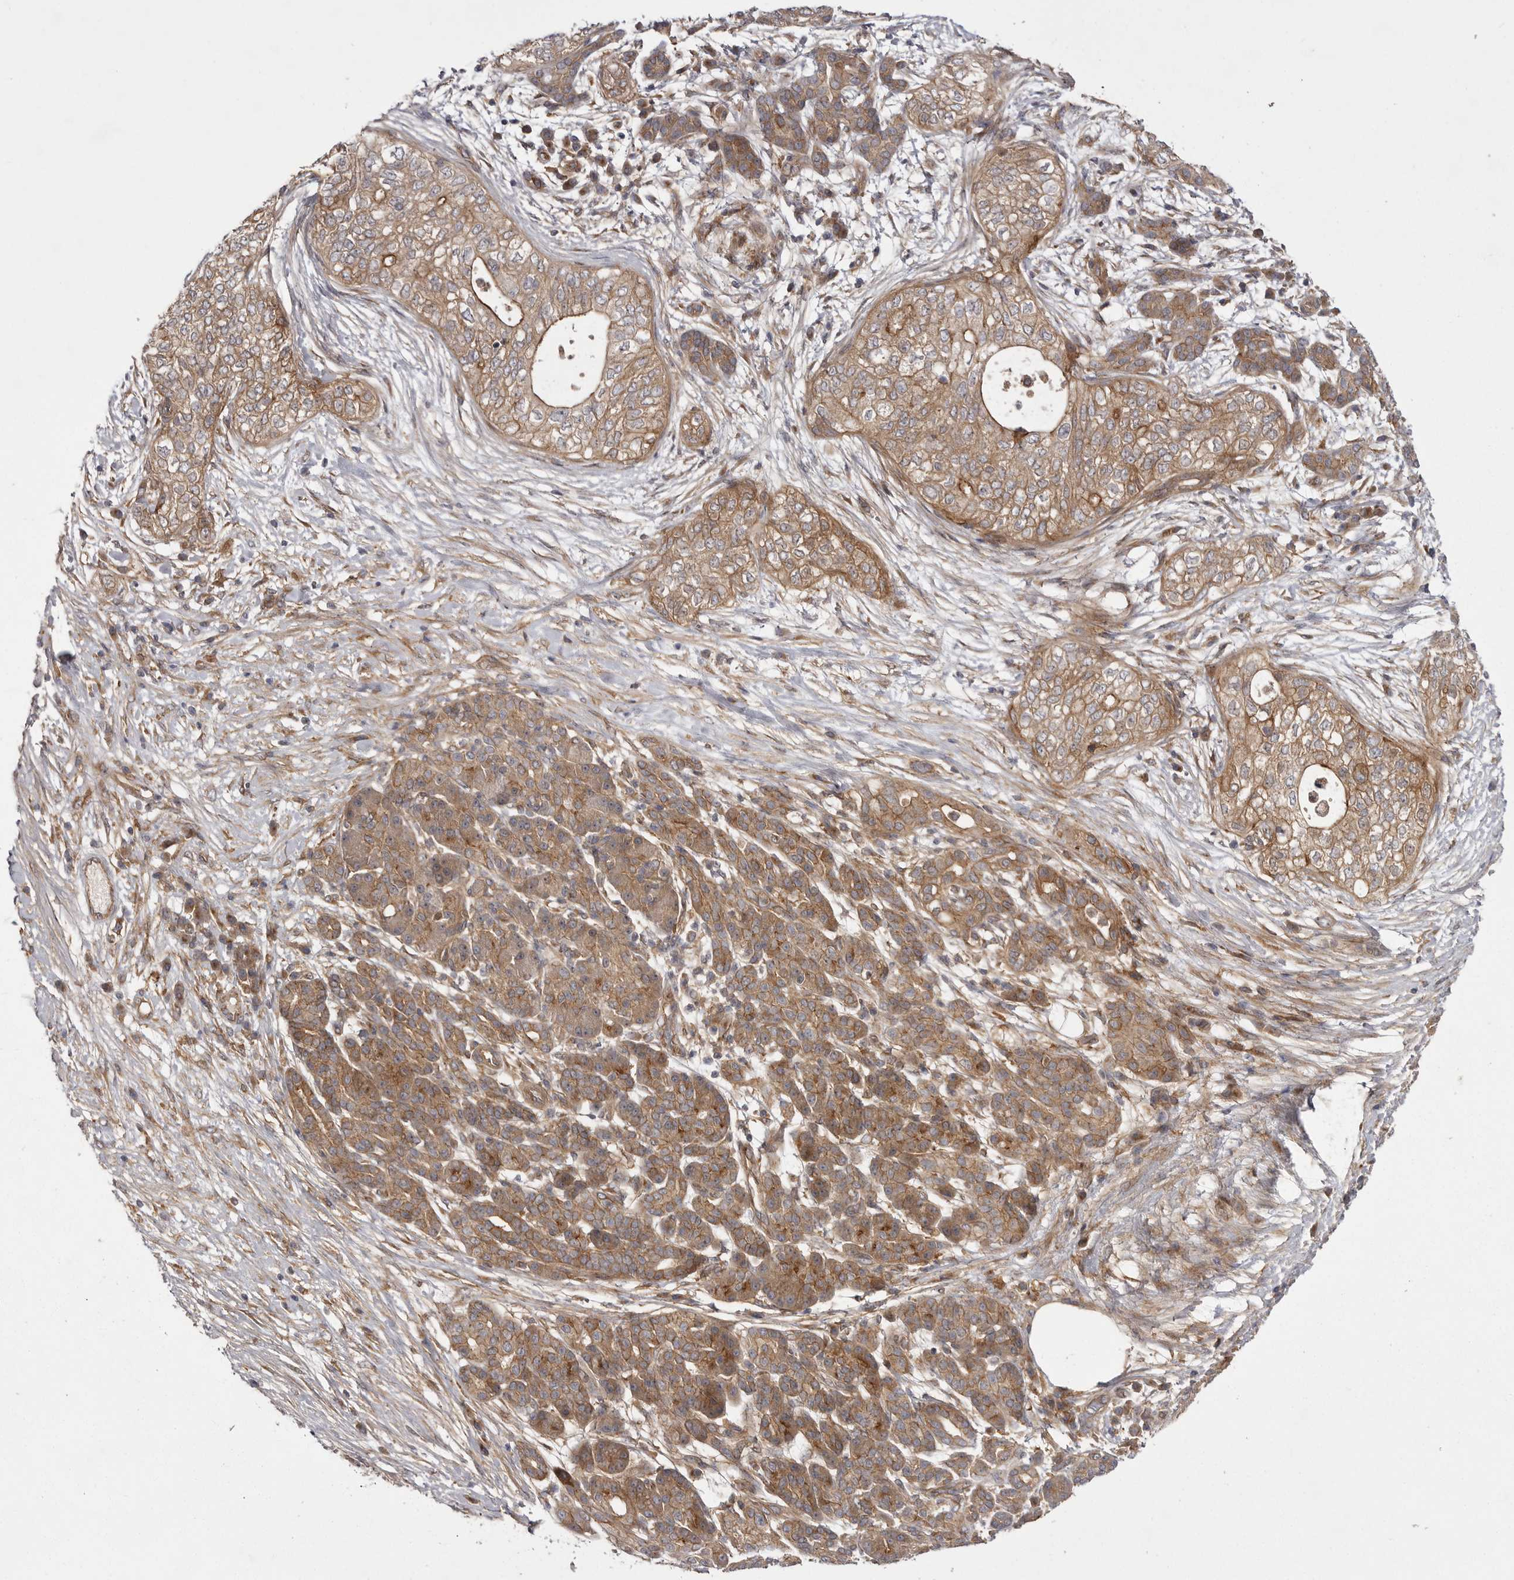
{"staining": {"intensity": "moderate", "quantity": ">75%", "location": "cytoplasmic/membranous"}, "tissue": "pancreatic cancer", "cell_type": "Tumor cells", "image_type": "cancer", "snomed": [{"axis": "morphology", "description": "Adenocarcinoma, NOS"}, {"axis": "topography", "description": "Pancreas"}], "caption": "Human pancreatic adenocarcinoma stained for a protein (brown) demonstrates moderate cytoplasmic/membranous positive staining in approximately >75% of tumor cells.", "gene": "OSBPL9", "patient": {"sex": "male", "age": 72}}